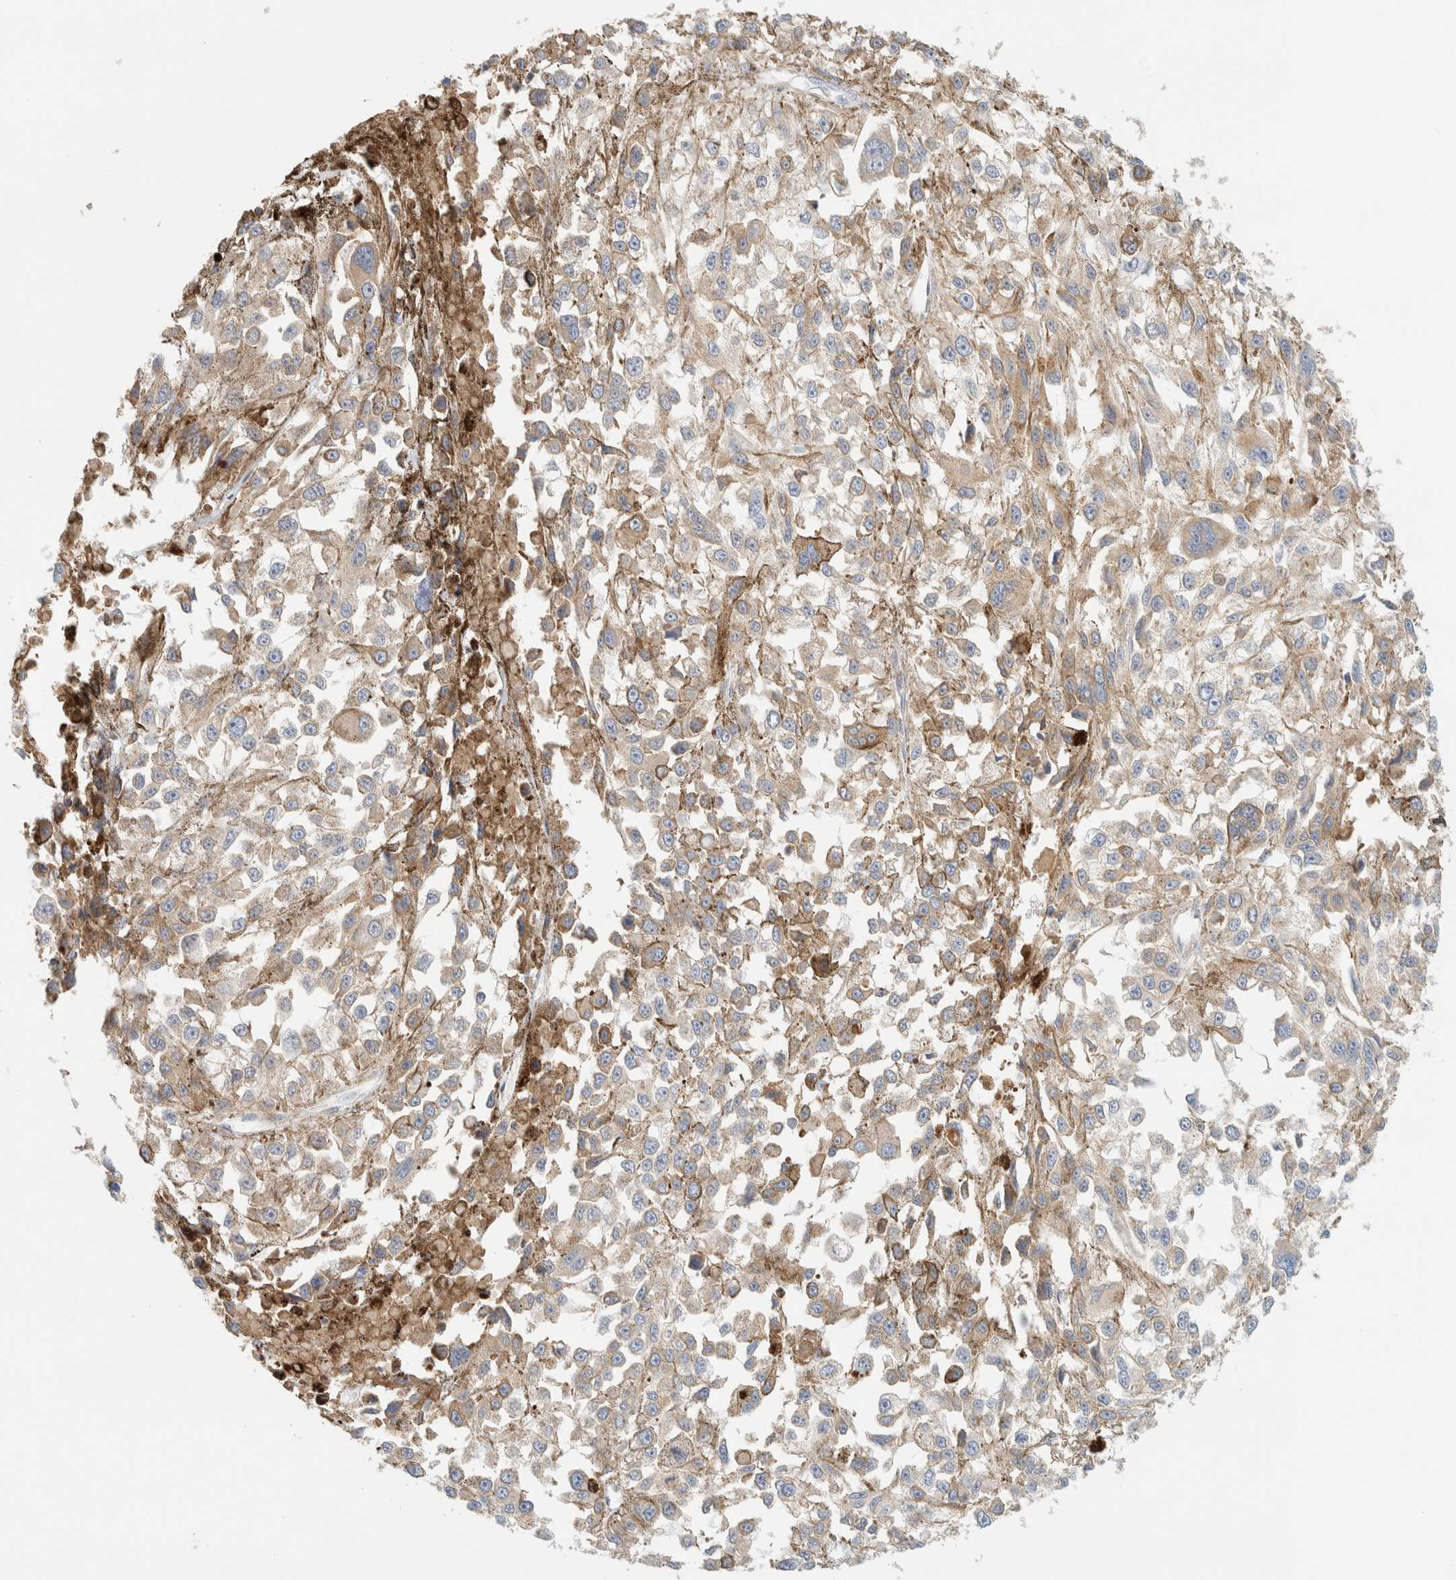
{"staining": {"intensity": "weak", "quantity": ">75%", "location": "cytoplasmic/membranous"}, "tissue": "melanoma", "cell_type": "Tumor cells", "image_type": "cancer", "snomed": [{"axis": "morphology", "description": "Malignant melanoma, Metastatic site"}, {"axis": "topography", "description": "Lymph node"}], "caption": "Immunohistochemistry image of malignant melanoma (metastatic site) stained for a protein (brown), which exhibits low levels of weak cytoplasmic/membranous staining in about >75% of tumor cells.", "gene": "NT5C", "patient": {"sex": "male", "age": 59}}